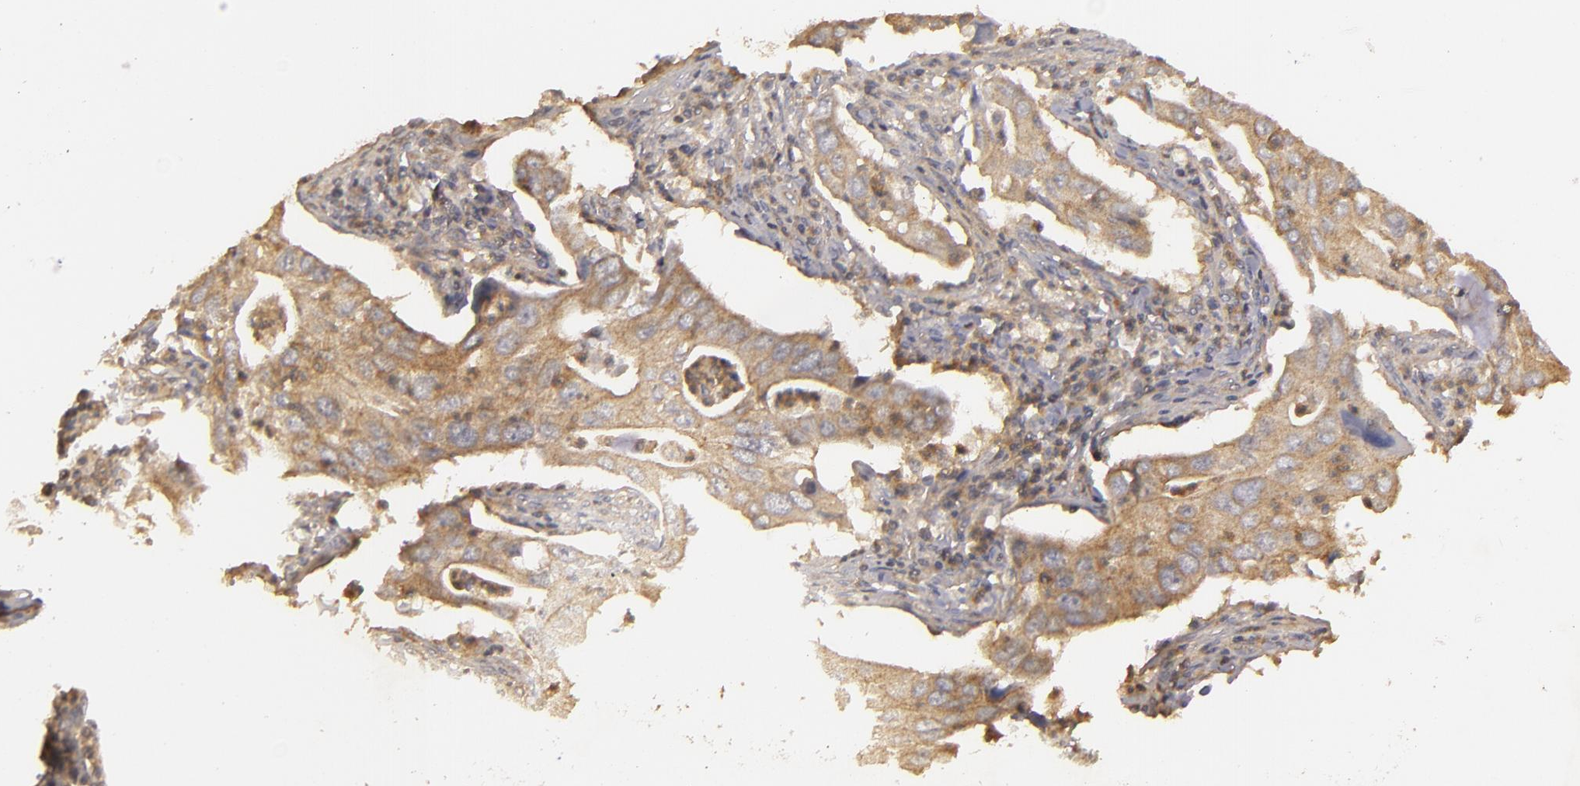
{"staining": {"intensity": "weak", "quantity": ">75%", "location": "cytoplasmic/membranous"}, "tissue": "lung cancer", "cell_type": "Tumor cells", "image_type": "cancer", "snomed": [{"axis": "morphology", "description": "Adenocarcinoma, NOS"}, {"axis": "topography", "description": "Lung"}], "caption": "The histopathology image displays a brown stain indicating the presence of a protein in the cytoplasmic/membranous of tumor cells in lung cancer. (IHC, brightfield microscopy, high magnification).", "gene": "HRAS", "patient": {"sex": "male", "age": 48}}